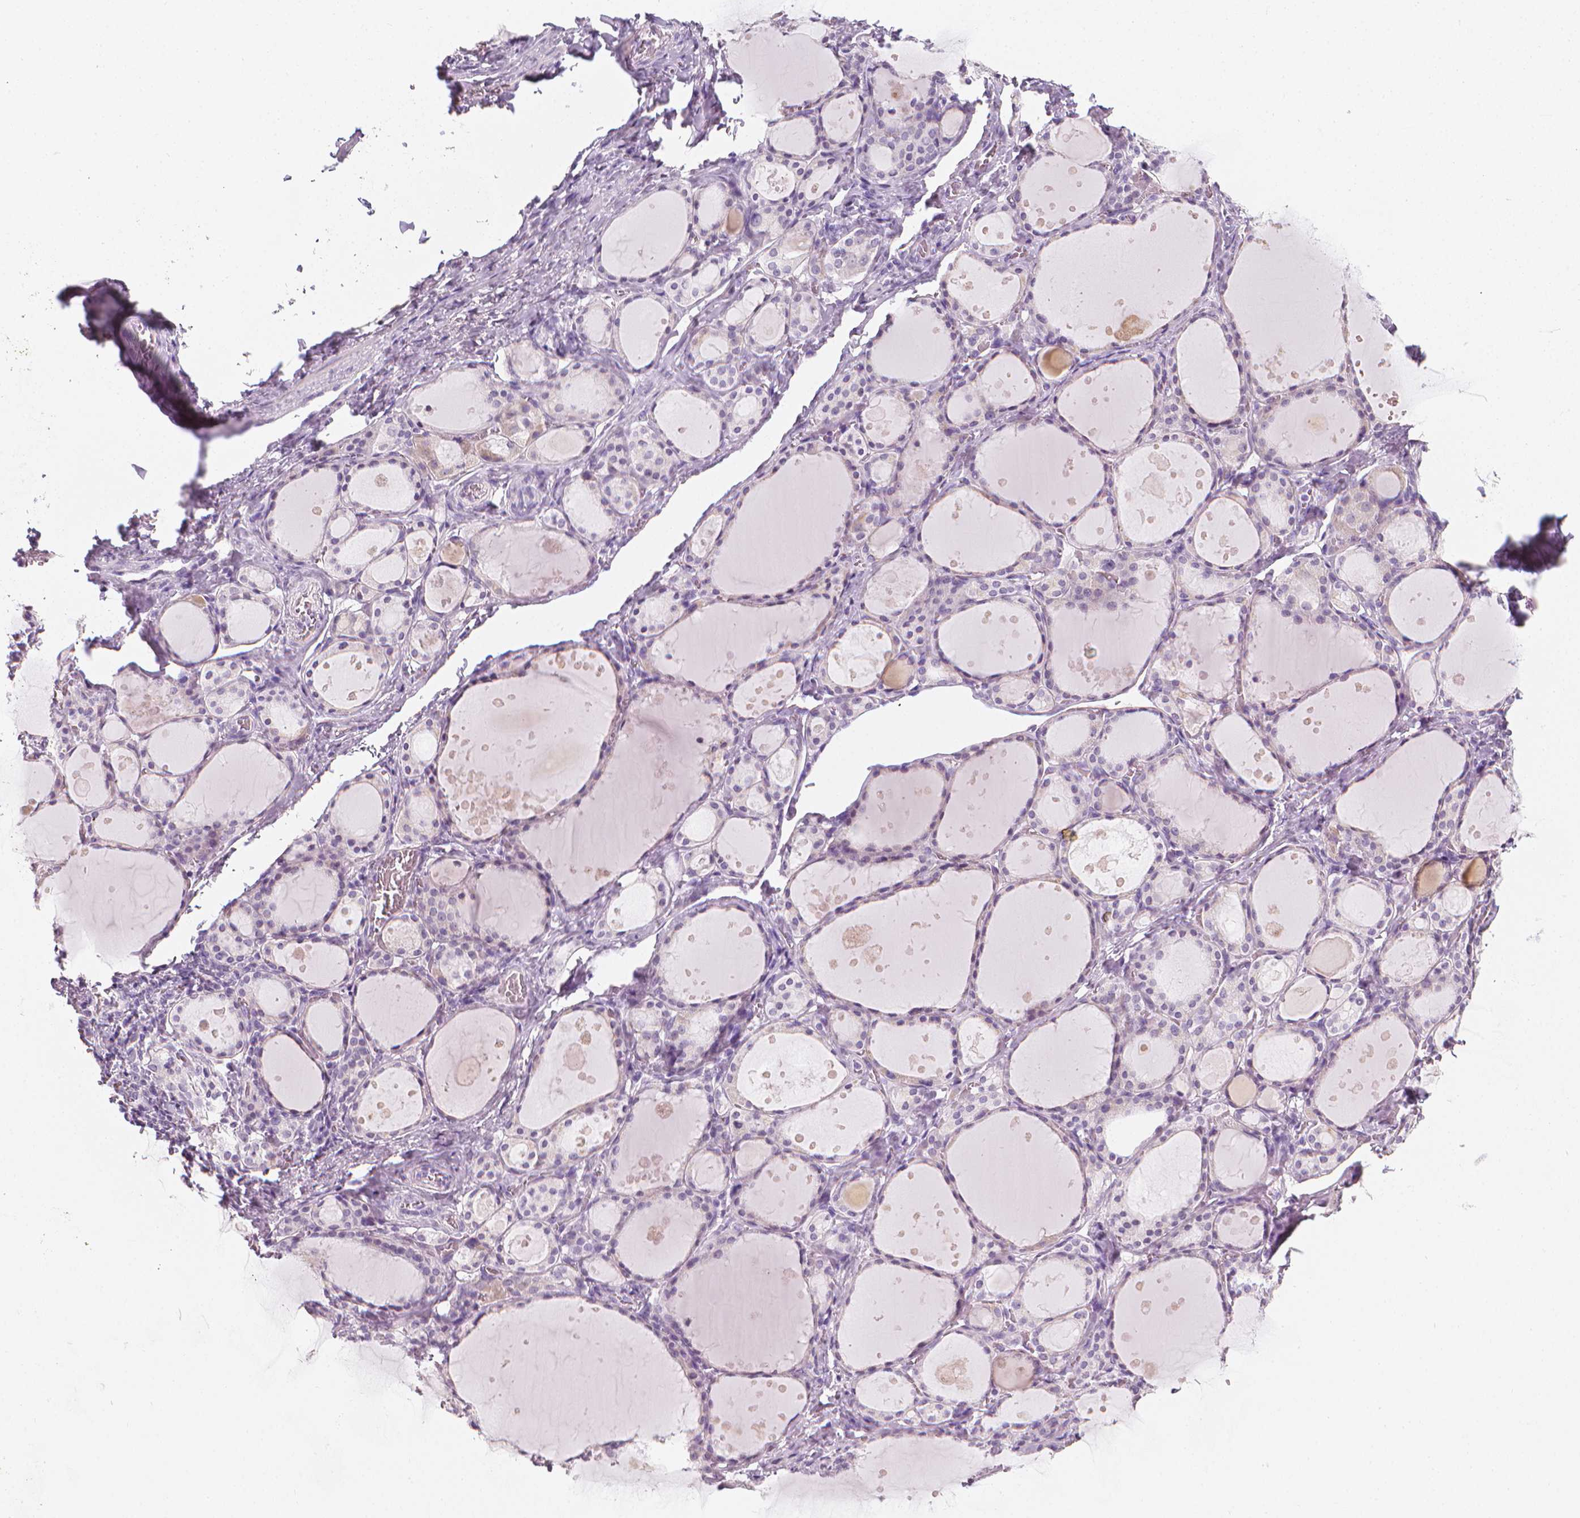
{"staining": {"intensity": "negative", "quantity": "none", "location": "none"}, "tissue": "thyroid gland", "cell_type": "Glandular cells", "image_type": "normal", "snomed": [{"axis": "morphology", "description": "Normal tissue, NOS"}, {"axis": "topography", "description": "Thyroid gland"}], "caption": "High power microscopy image of an IHC photomicrograph of normal thyroid gland, revealing no significant expression in glandular cells.", "gene": "DCAF8L1", "patient": {"sex": "male", "age": 68}}